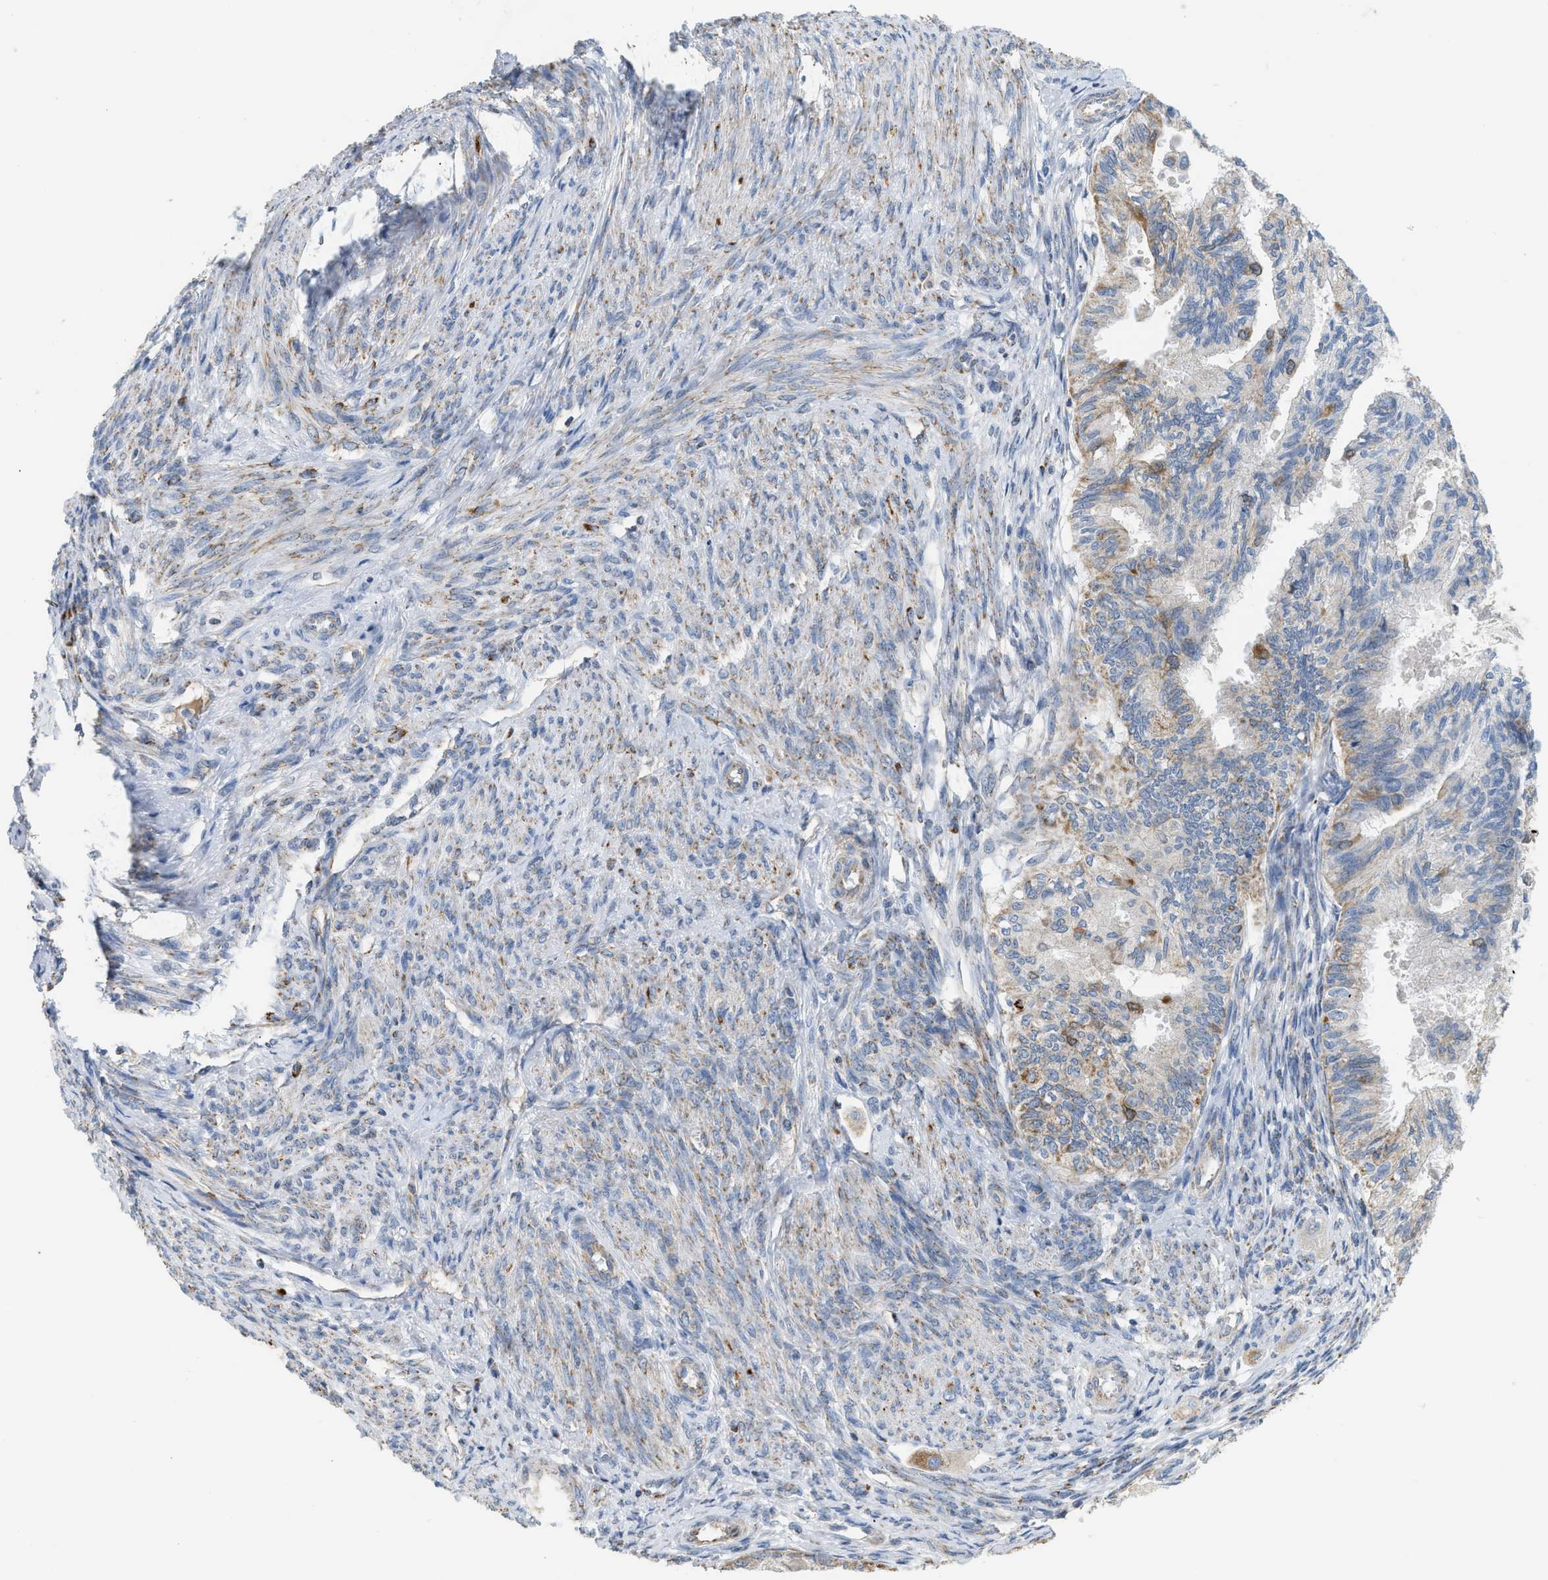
{"staining": {"intensity": "weak", "quantity": "25%-75%", "location": "cytoplasmic/membranous"}, "tissue": "cervical cancer", "cell_type": "Tumor cells", "image_type": "cancer", "snomed": [{"axis": "morphology", "description": "Normal tissue, NOS"}, {"axis": "morphology", "description": "Adenocarcinoma, NOS"}, {"axis": "topography", "description": "Cervix"}, {"axis": "topography", "description": "Endometrium"}], "caption": "A brown stain highlights weak cytoplasmic/membranous positivity of a protein in cervical cancer tumor cells.", "gene": "GOT2", "patient": {"sex": "female", "age": 86}}